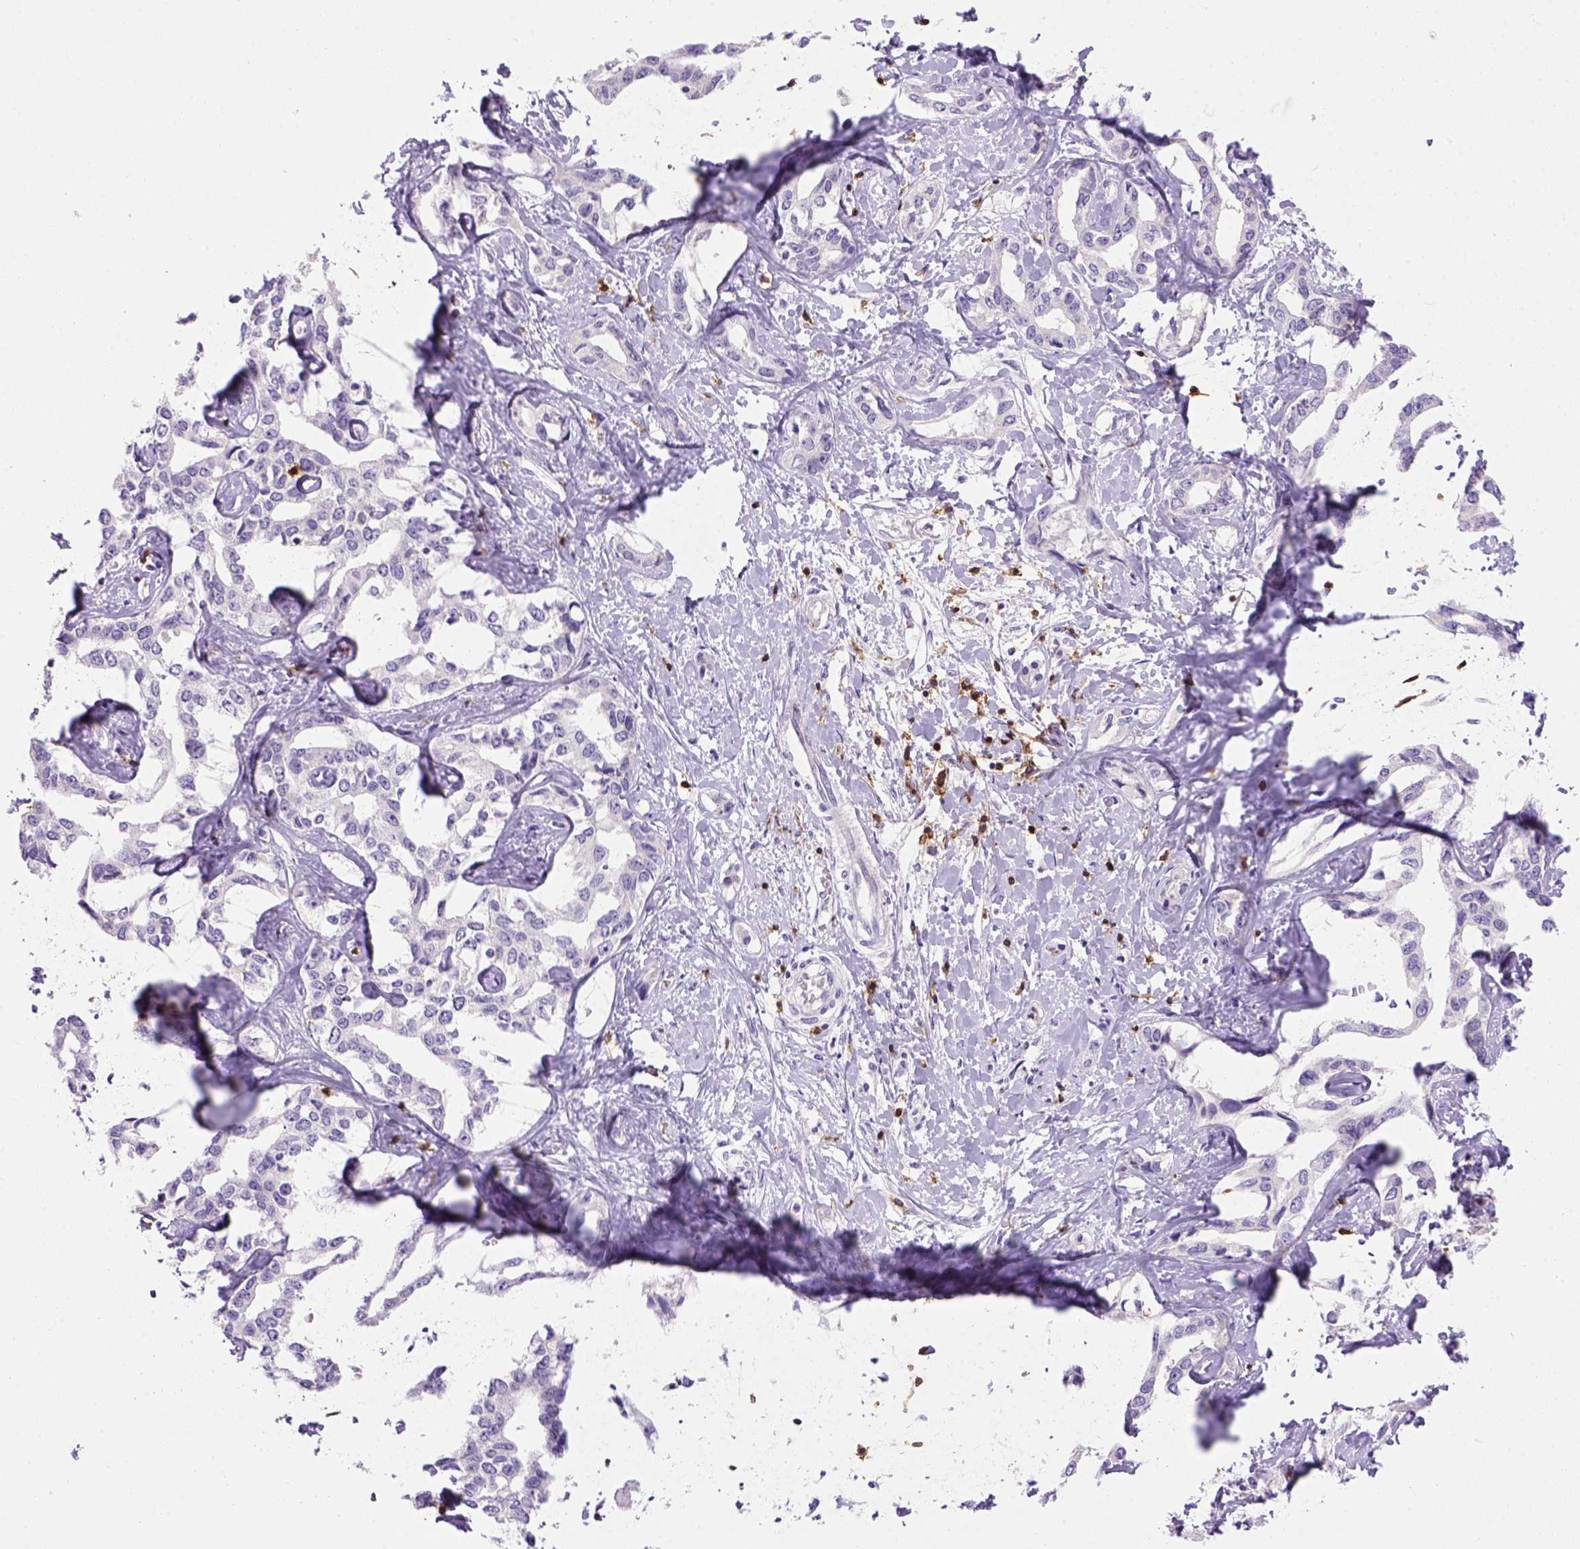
{"staining": {"intensity": "negative", "quantity": "none", "location": "none"}, "tissue": "liver cancer", "cell_type": "Tumor cells", "image_type": "cancer", "snomed": [{"axis": "morphology", "description": "Cholangiocarcinoma"}, {"axis": "topography", "description": "Liver"}], "caption": "This is an immunohistochemistry image of human cholangiocarcinoma (liver). There is no staining in tumor cells.", "gene": "CD3E", "patient": {"sex": "male", "age": 59}}